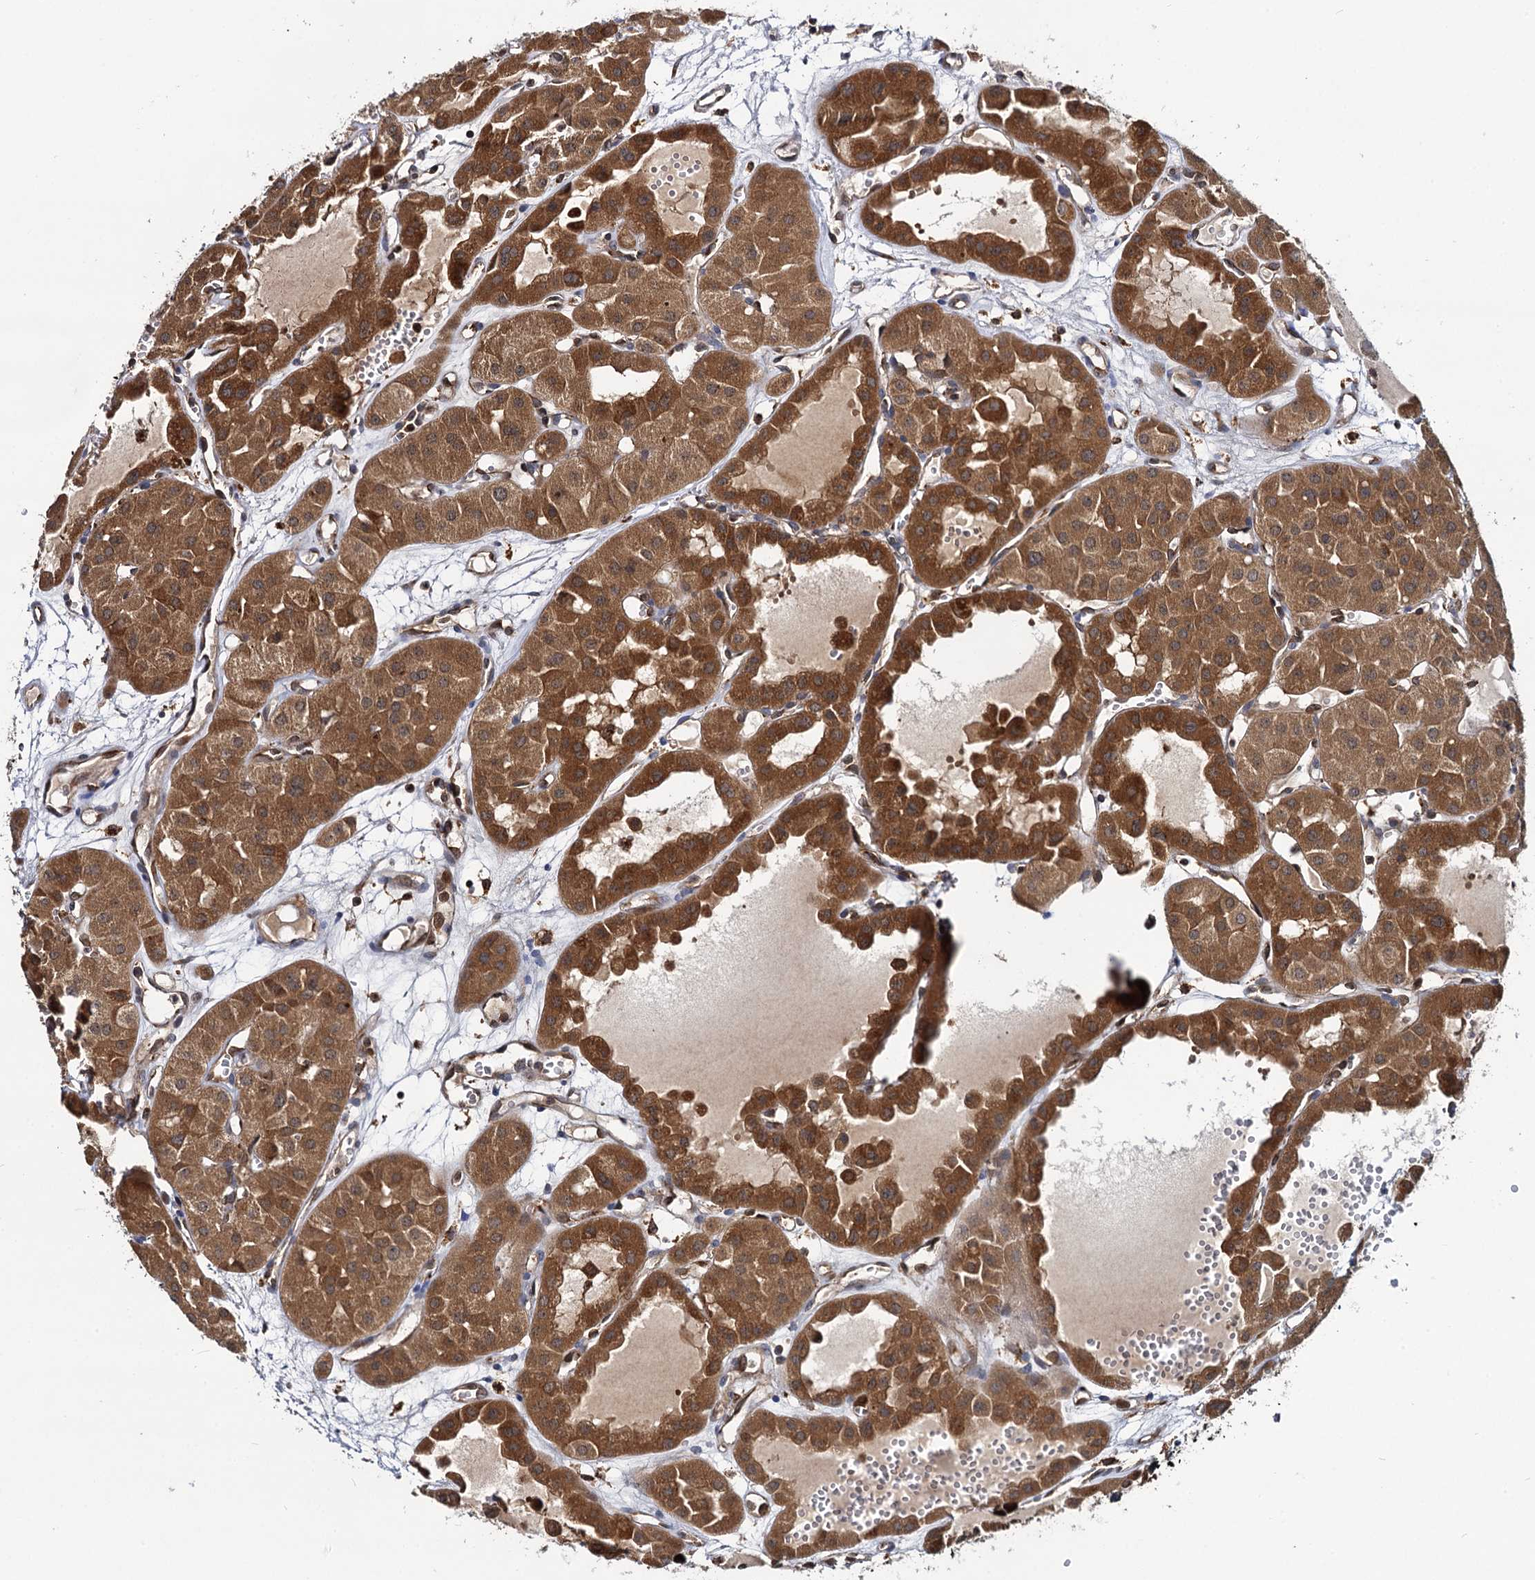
{"staining": {"intensity": "strong", "quantity": ">75%", "location": "cytoplasmic/membranous"}, "tissue": "renal cancer", "cell_type": "Tumor cells", "image_type": "cancer", "snomed": [{"axis": "morphology", "description": "Carcinoma, NOS"}, {"axis": "topography", "description": "Kidney"}], "caption": "Carcinoma (renal) was stained to show a protein in brown. There is high levels of strong cytoplasmic/membranous expression in about >75% of tumor cells. (DAB = brown stain, brightfield microscopy at high magnification).", "gene": "UFM1", "patient": {"sex": "female", "age": 75}}